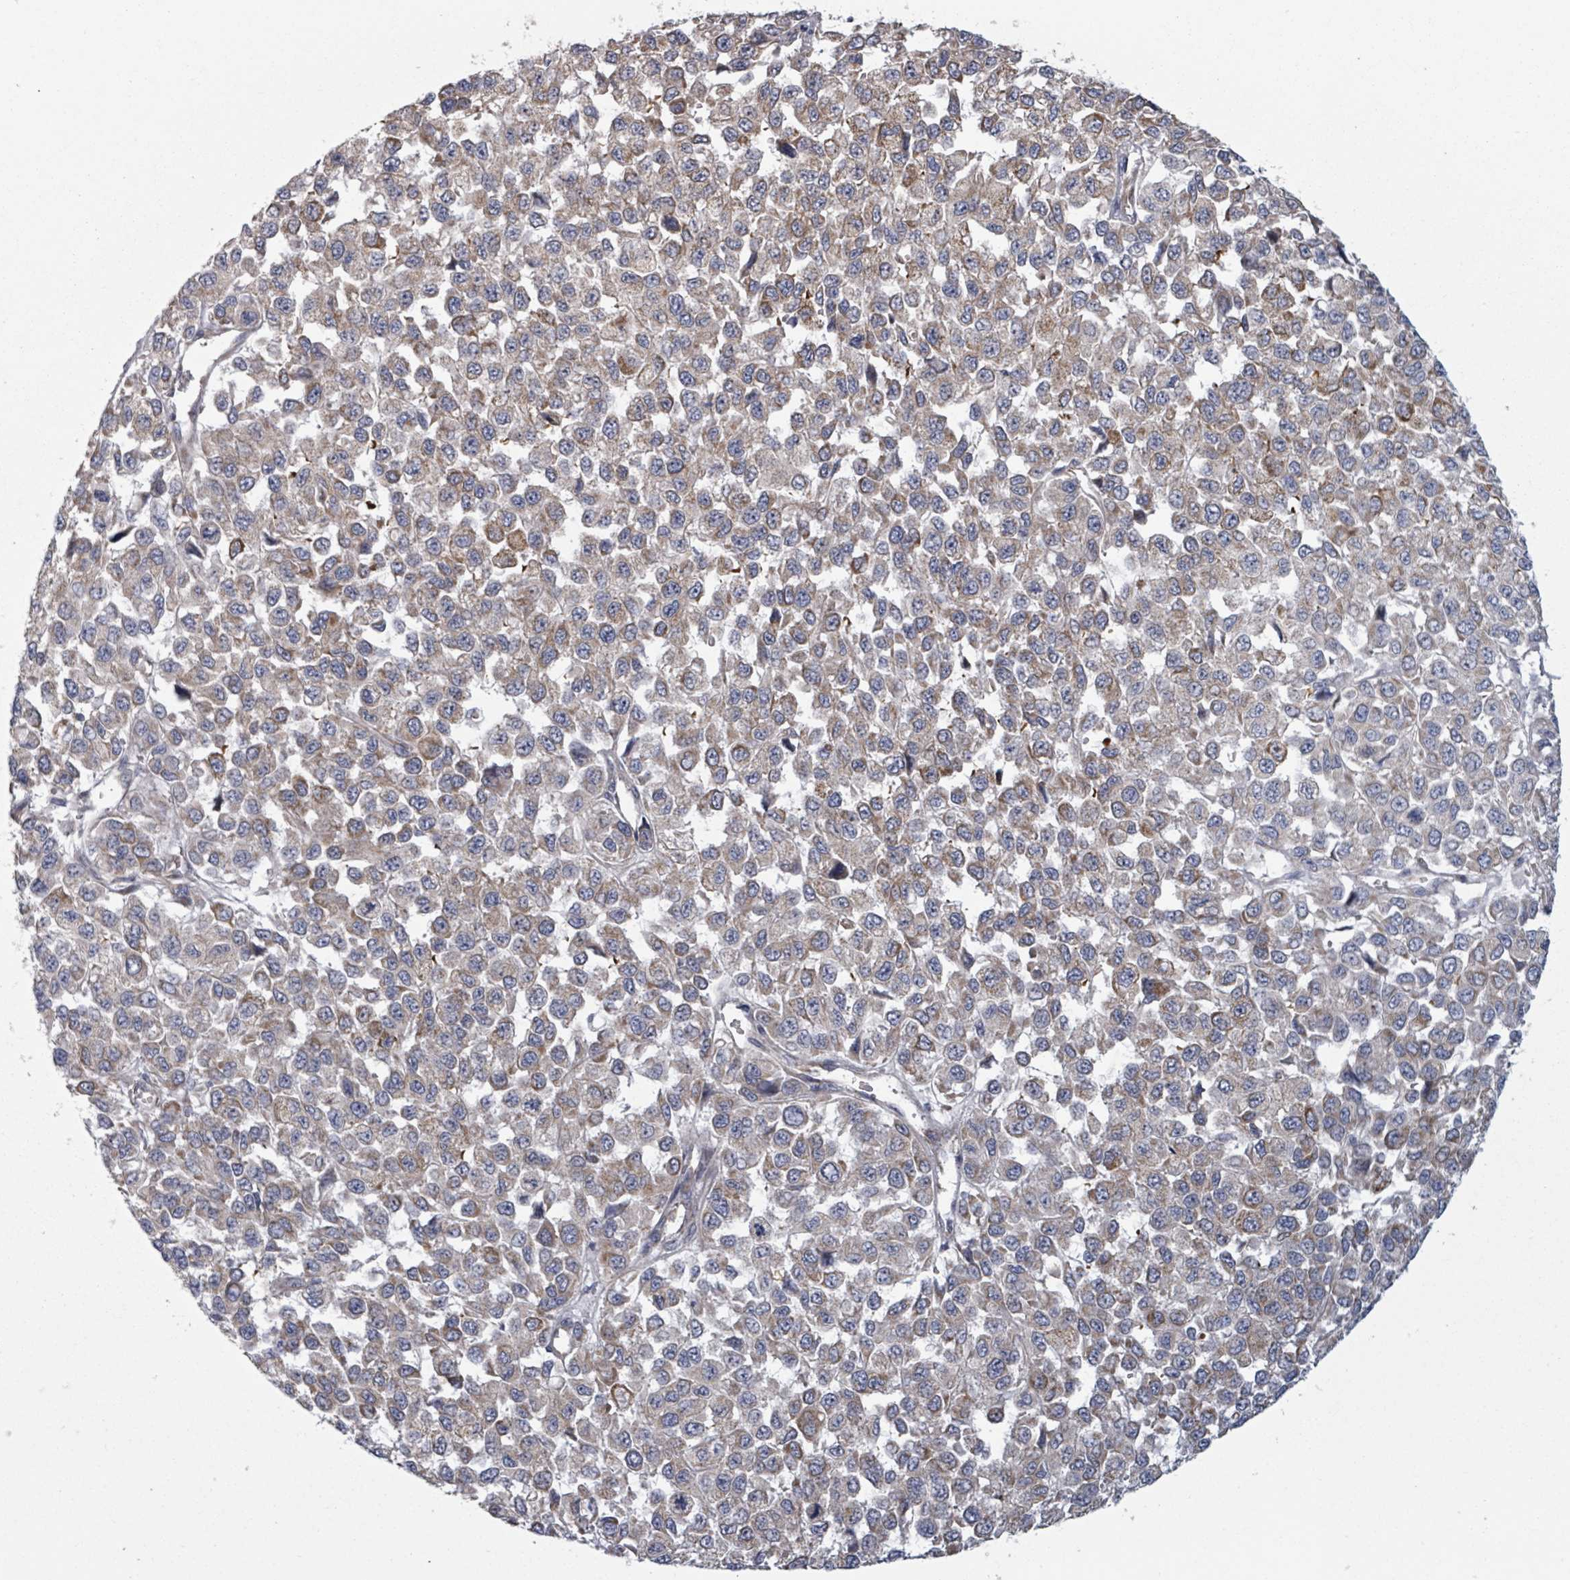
{"staining": {"intensity": "moderate", "quantity": "25%-75%", "location": "cytoplasmic/membranous"}, "tissue": "melanoma", "cell_type": "Tumor cells", "image_type": "cancer", "snomed": [{"axis": "morphology", "description": "Malignant melanoma, NOS"}, {"axis": "topography", "description": "Skin"}], "caption": "Malignant melanoma tissue demonstrates moderate cytoplasmic/membranous expression in about 25%-75% of tumor cells, visualized by immunohistochemistry. (IHC, brightfield microscopy, high magnification).", "gene": "FKBP1A", "patient": {"sex": "male", "age": 62}}